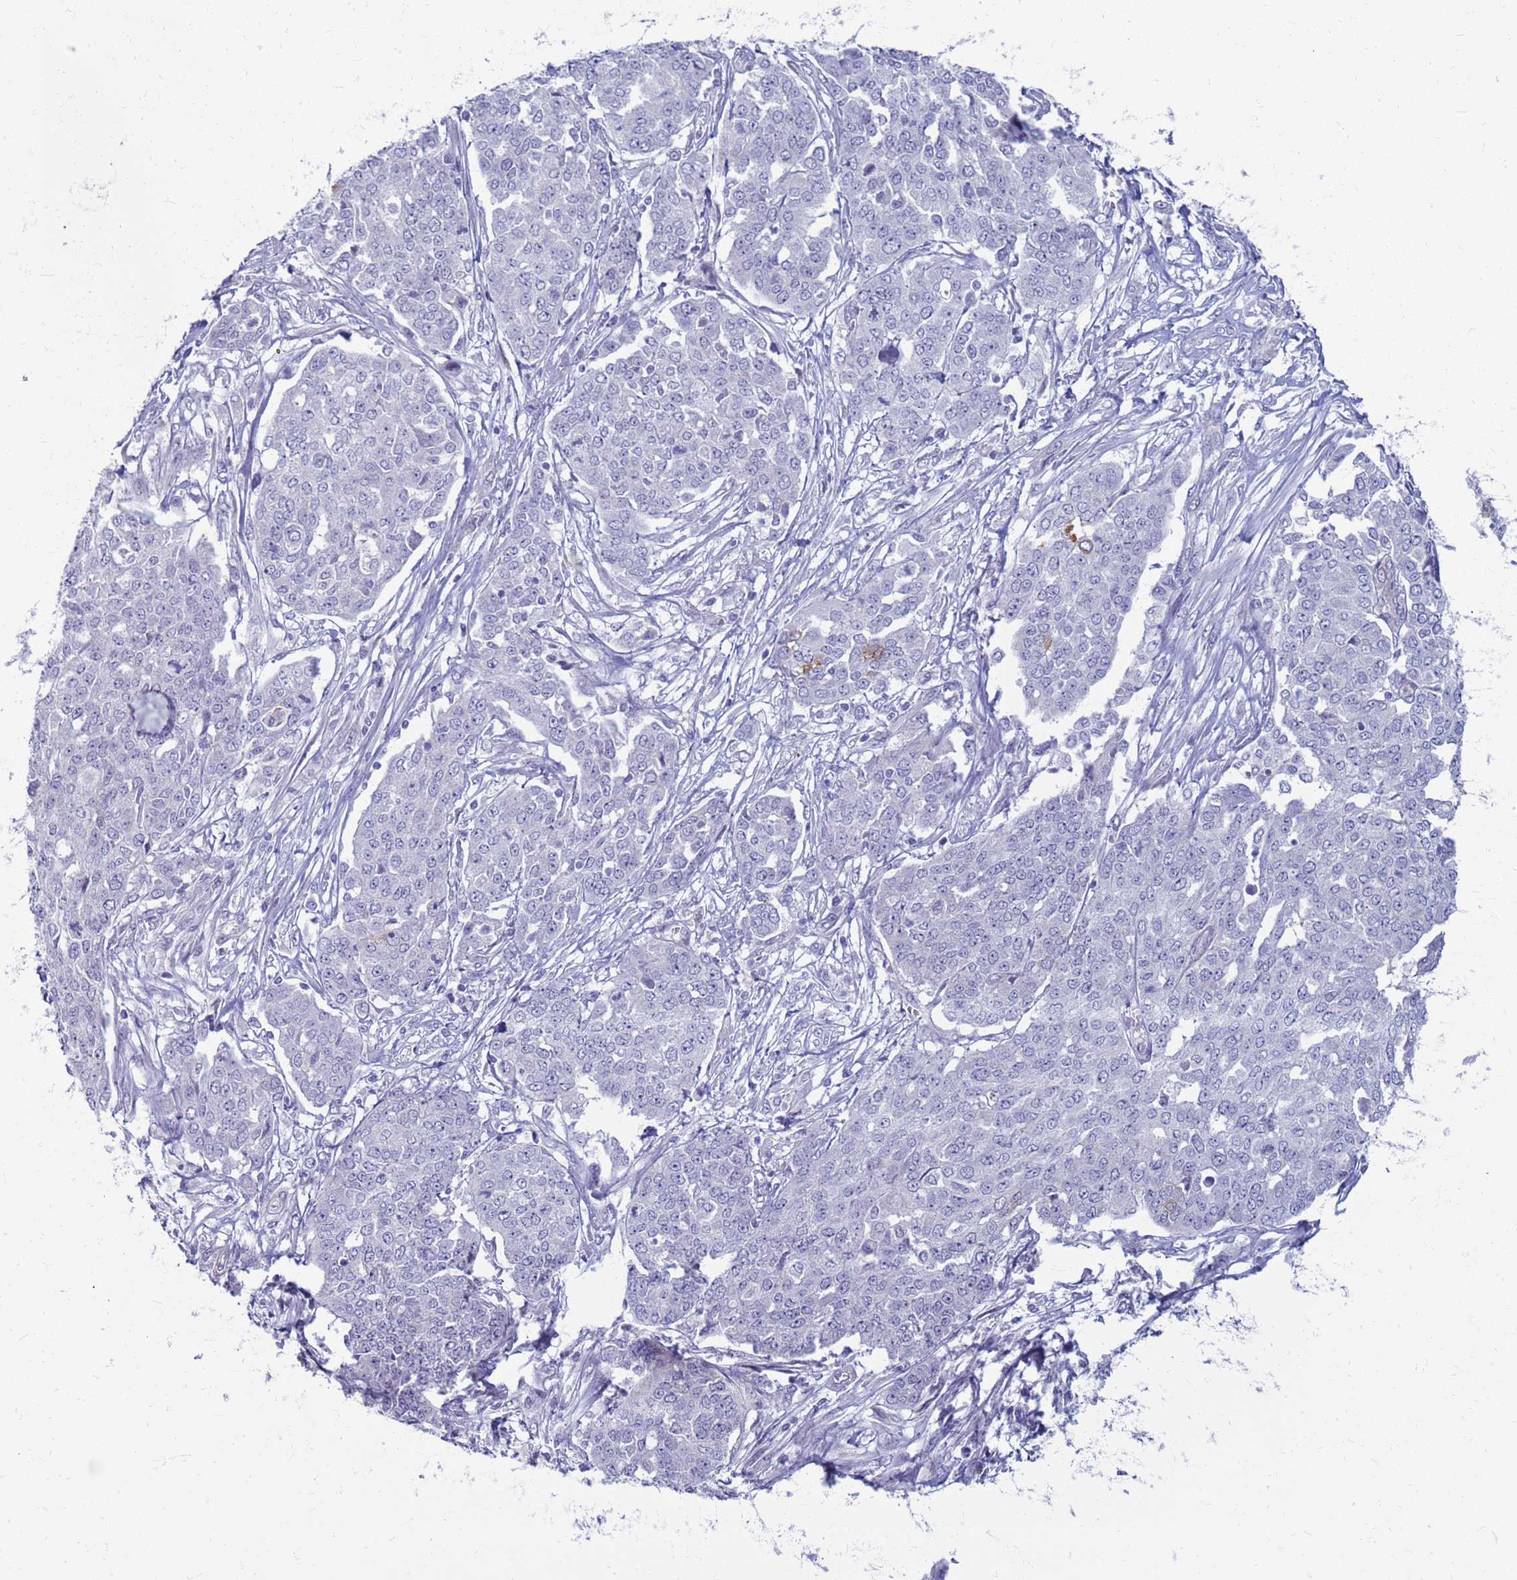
{"staining": {"intensity": "negative", "quantity": "none", "location": "none"}, "tissue": "ovarian cancer", "cell_type": "Tumor cells", "image_type": "cancer", "snomed": [{"axis": "morphology", "description": "Cystadenocarcinoma, serous, NOS"}, {"axis": "topography", "description": "Soft tissue"}, {"axis": "topography", "description": "Ovary"}], "caption": "The histopathology image demonstrates no significant expression in tumor cells of ovarian cancer (serous cystadenocarcinoma).", "gene": "CLCA2", "patient": {"sex": "female", "age": 57}}